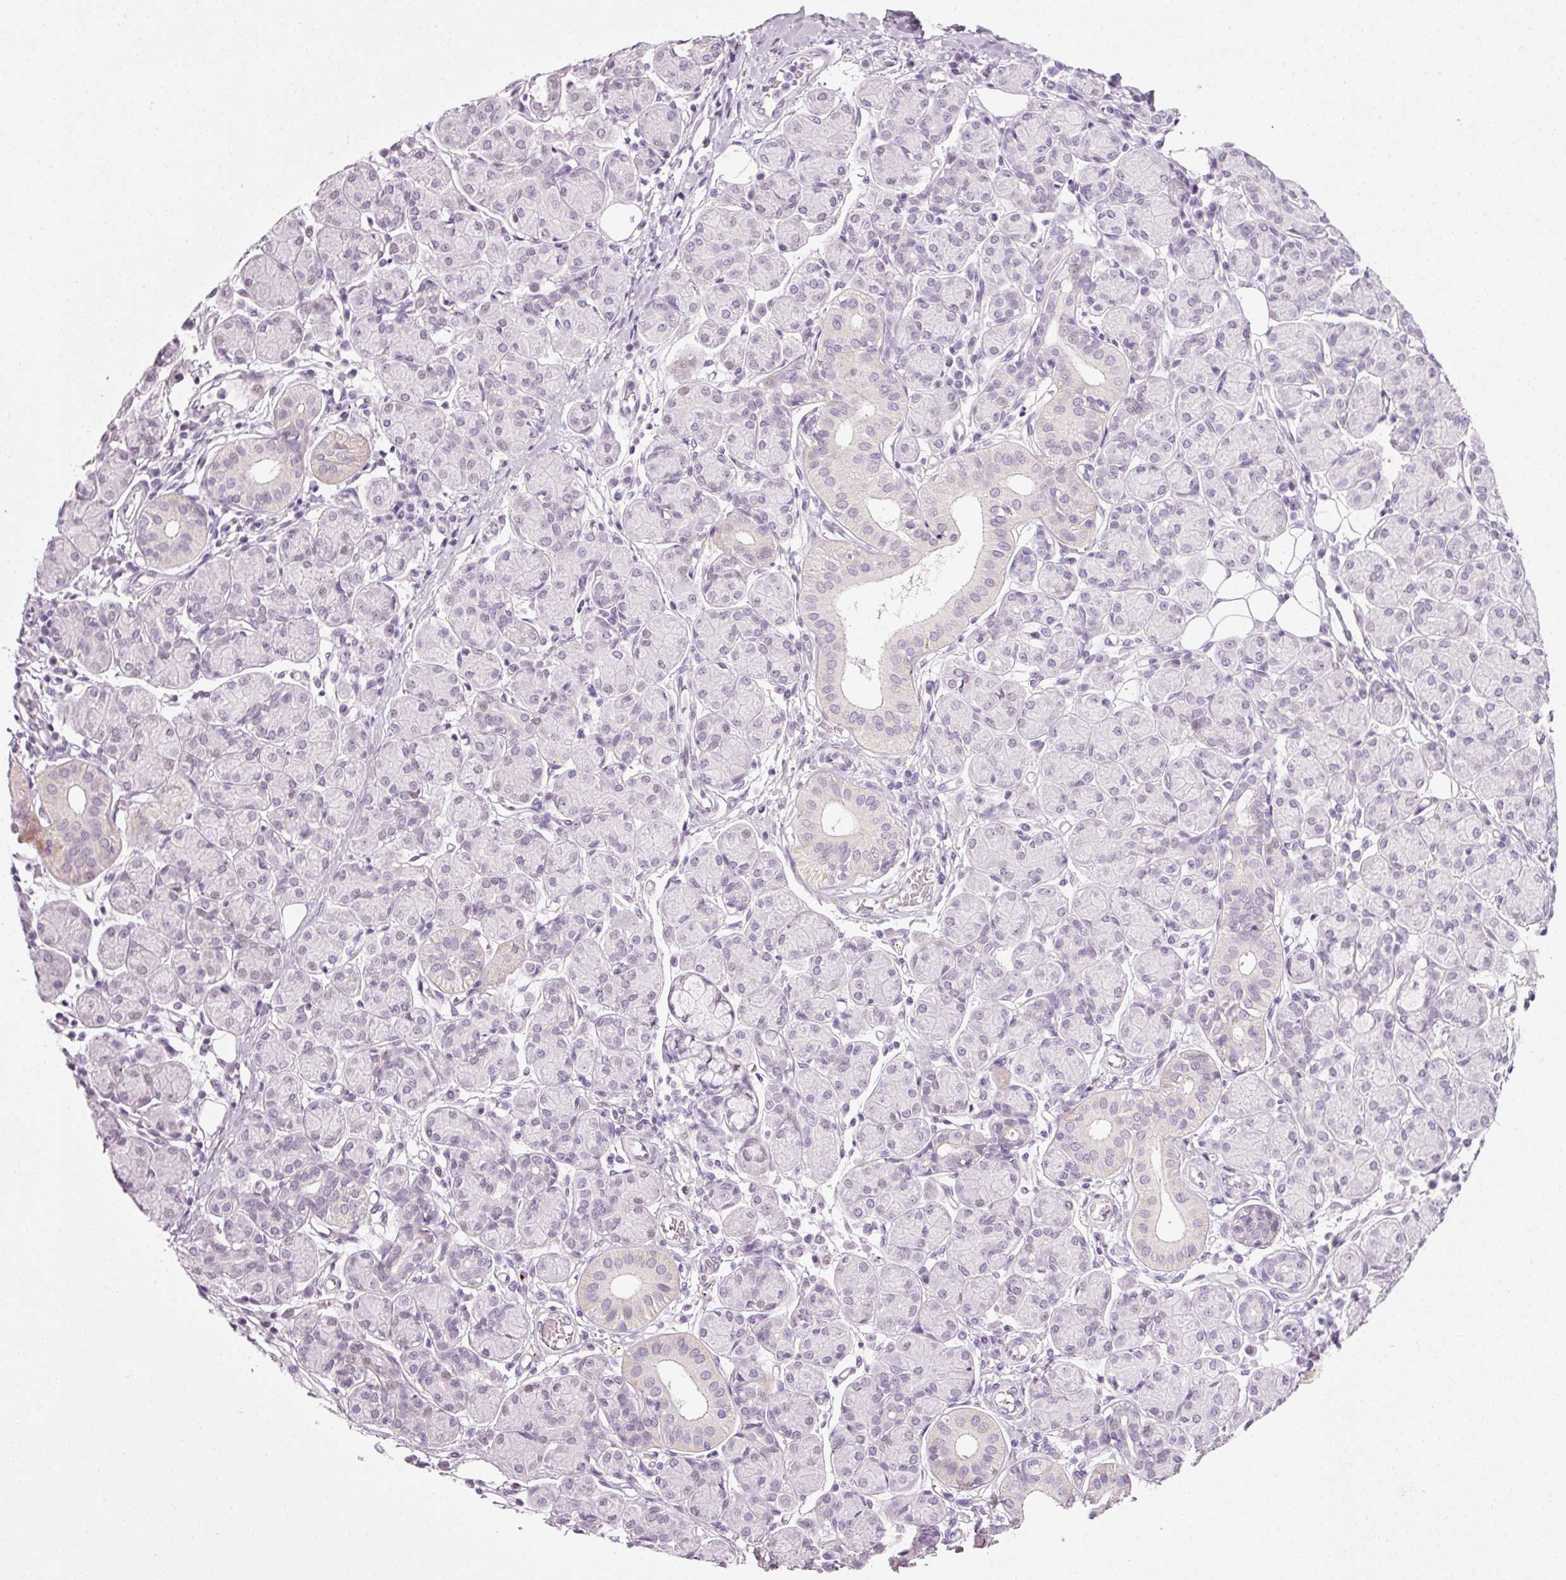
{"staining": {"intensity": "negative", "quantity": "none", "location": "none"}, "tissue": "salivary gland", "cell_type": "Glandular cells", "image_type": "normal", "snomed": [{"axis": "morphology", "description": "Normal tissue, NOS"}, {"axis": "morphology", "description": "Inflammation, NOS"}, {"axis": "topography", "description": "Lymph node"}, {"axis": "topography", "description": "Salivary gland"}], "caption": "DAB (3,3'-diaminobenzidine) immunohistochemical staining of benign human salivary gland demonstrates no significant staining in glandular cells.", "gene": "ANKRD20A1", "patient": {"sex": "male", "age": 3}}